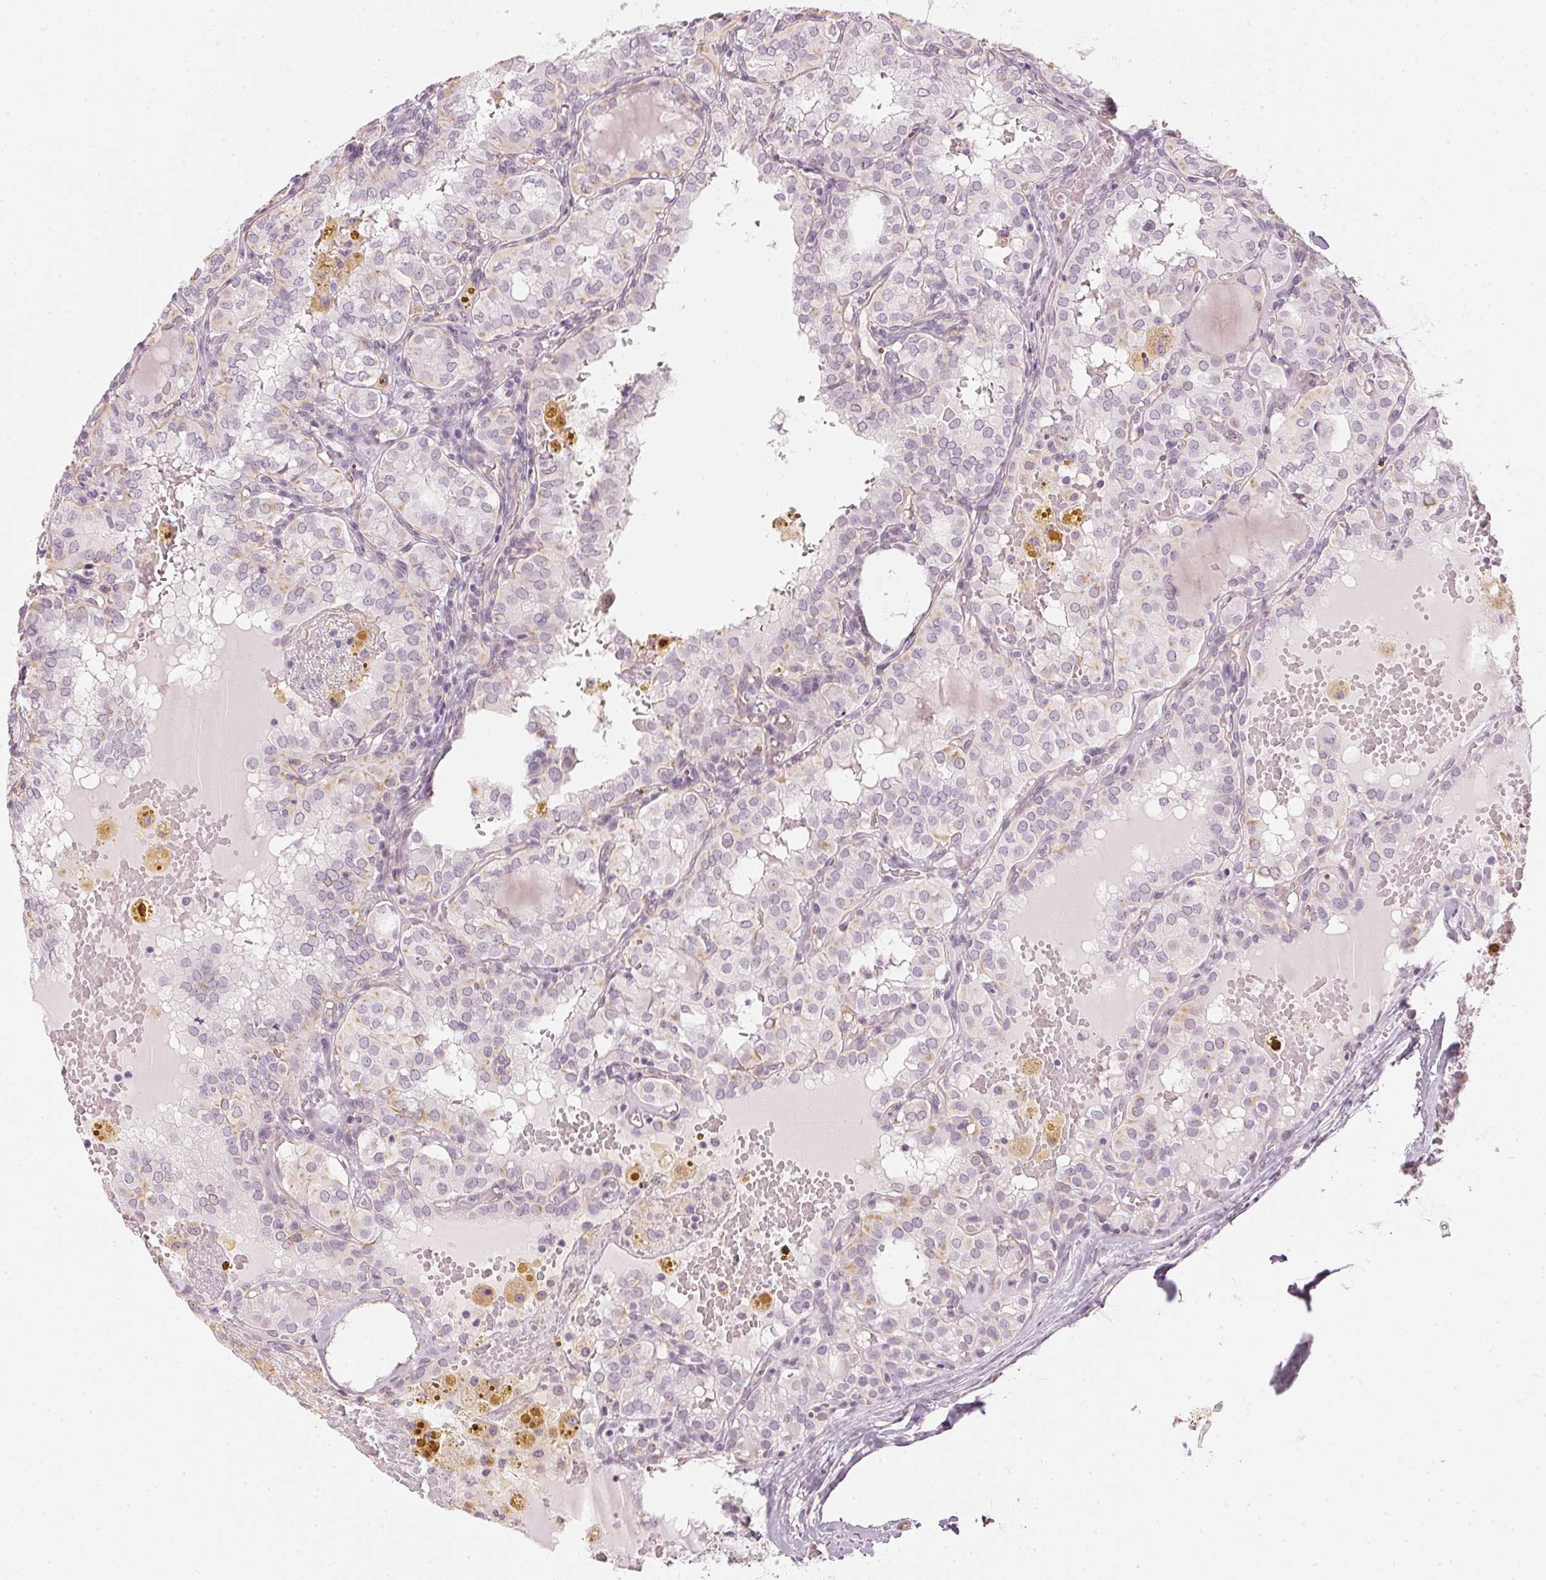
{"staining": {"intensity": "negative", "quantity": "none", "location": "none"}, "tissue": "thyroid cancer", "cell_type": "Tumor cells", "image_type": "cancer", "snomed": [{"axis": "morphology", "description": "Papillary adenocarcinoma, NOS"}, {"axis": "topography", "description": "Thyroid gland"}], "caption": "This photomicrograph is of papillary adenocarcinoma (thyroid) stained with IHC to label a protein in brown with the nuclei are counter-stained blue. There is no positivity in tumor cells.", "gene": "APLP1", "patient": {"sex": "male", "age": 20}}